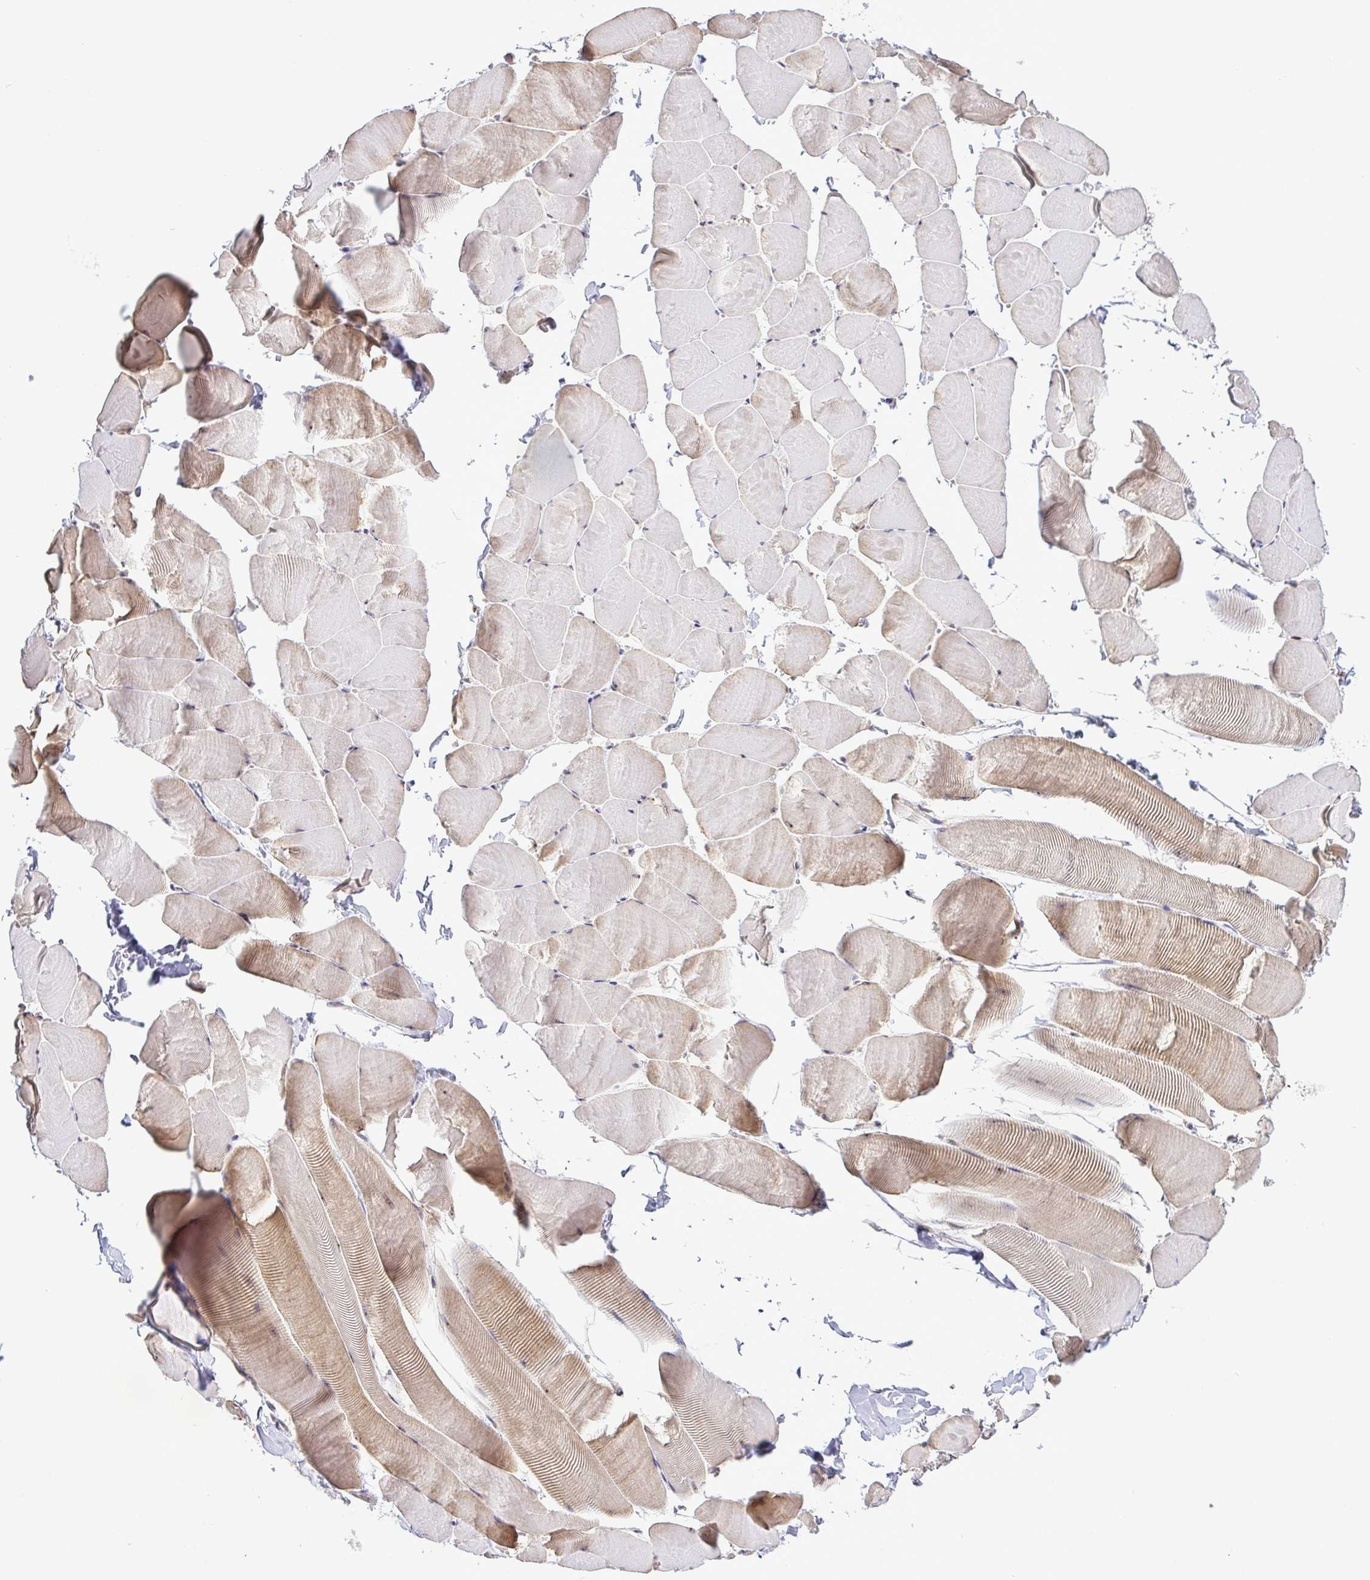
{"staining": {"intensity": "weak", "quantity": "25%-75%", "location": "cytoplasmic/membranous,nuclear"}, "tissue": "skeletal muscle", "cell_type": "Myocytes", "image_type": "normal", "snomed": [{"axis": "morphology", "description": "Normal tissue, NOS"}, {"axis": "topography", "description": "Skeletal muscle"}], "caption": "Immunohistochemical staining of benign skeletal muscle shows low levels of weak cytoplasmic/membranous,nuclear staining in approximately 25%-75% of myocytes. (Brightfield microscopy of DAB IHC at high magnification).", "gene": "RSL24D1", "patient": {"sex": "male", "age": 25}}